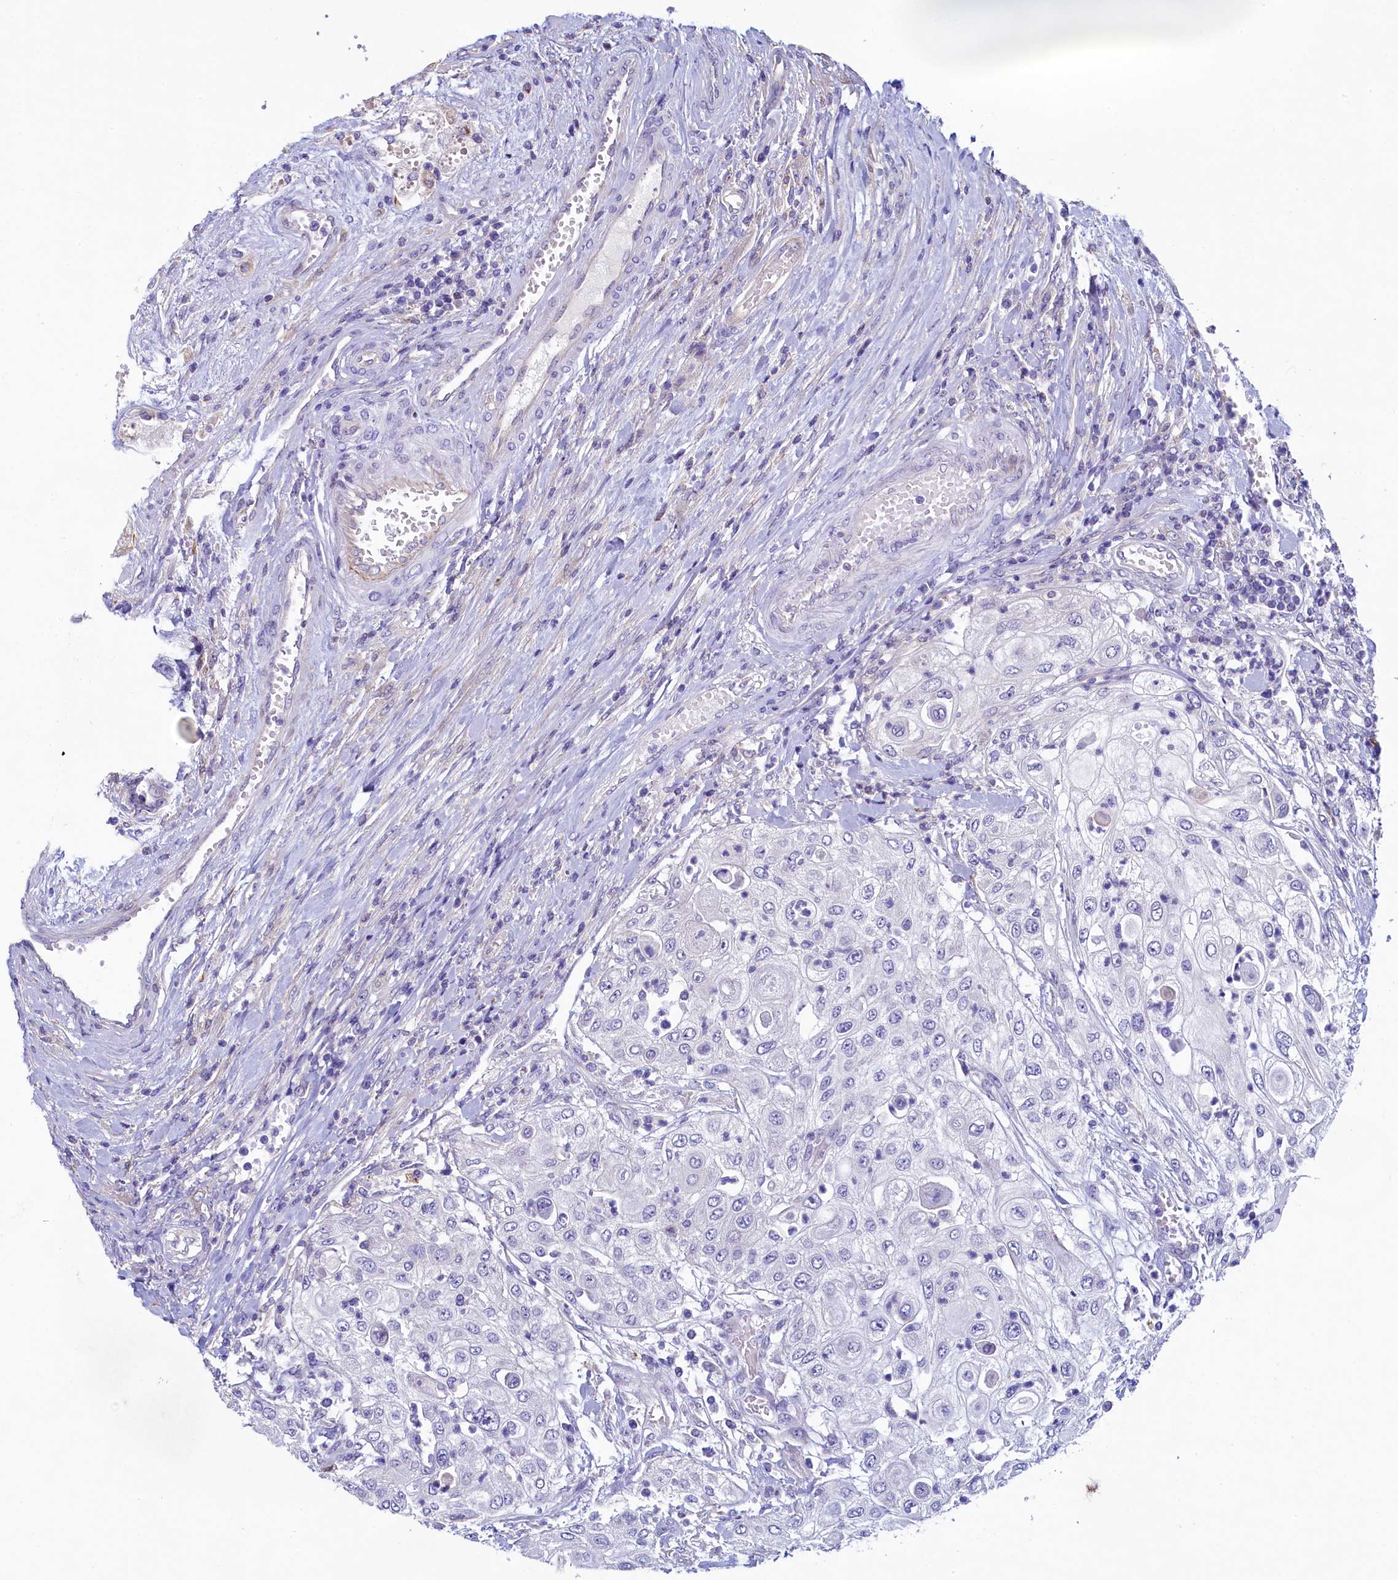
{"staining": {"intensity": "negative", "quantity": "none", "location": "none"}, "tissue": "urothelial cancer", "cell_type": "Tumor cells", "image_type": "cancer", "snomed": [{"axis": "morphology", "description": "Urothelial carcinoma, High grade"}, {"axis": "topography", "description": "Urinary bladder"}], "caption": "IHC of human urothelial cancer demonstrates no positivity in tumor cells.", "gene": "KRBOX5", "patient": {"sex": "female", "age": 79}}